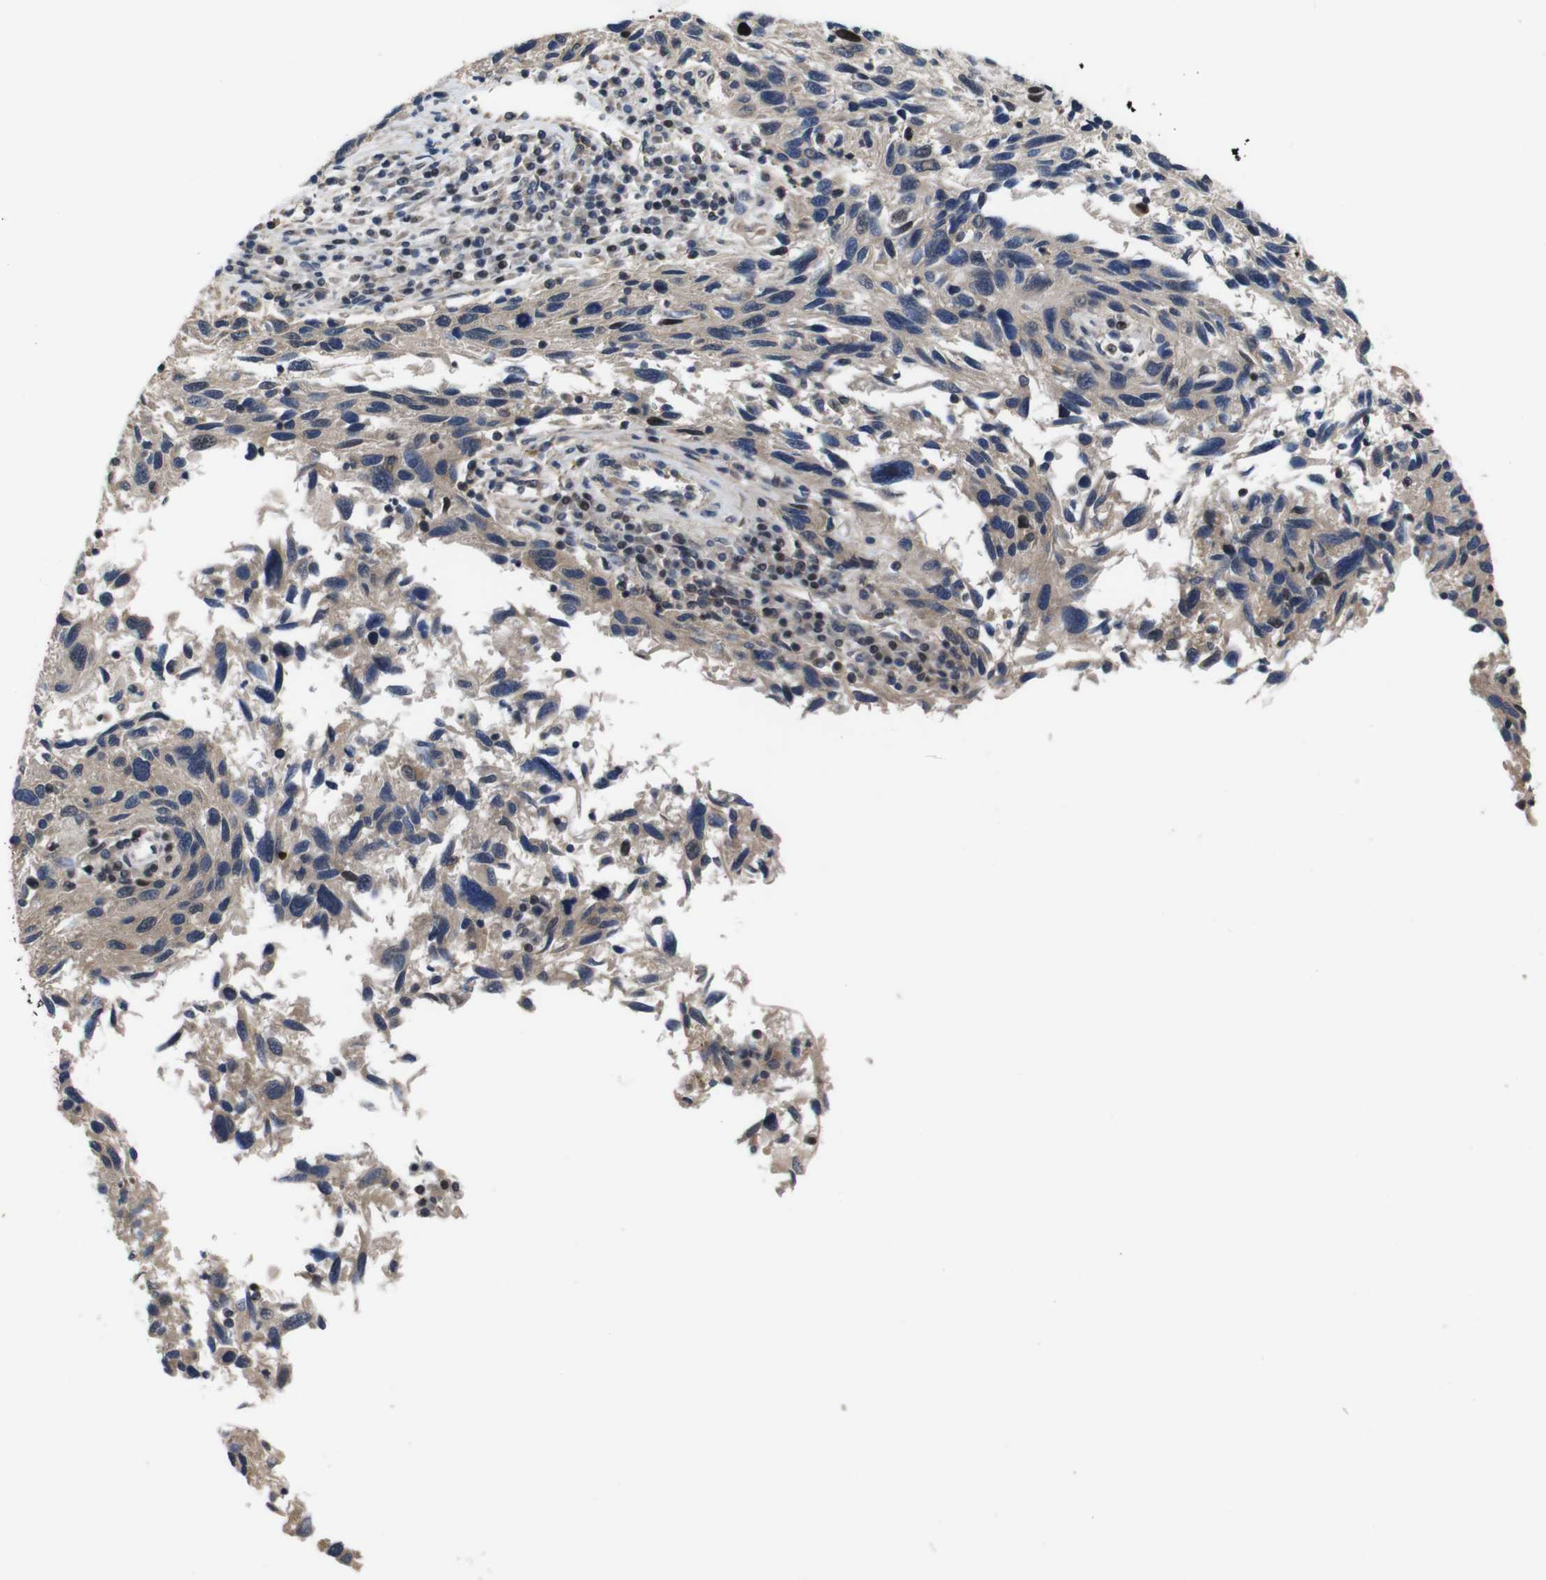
{"staining": {"intensity": "weak", "quantity": "25%-75%", "location": "cytoplasmic/membranous,nuclear"}, "tissue": "melanoma", "cell_type": "Tumor cells", "image_type": "cancer", "snomed": [{"axis": "morphology", "description": "Malignant melanoma, NOS"}, {"axis": "topography", "description": "Skin"}], "caption": "Protein staining displays weak cytoplasmic/membranous and nuclear positivity in about 25%-75% of tumor cells in melanoma. The protein of interest is shown in brown color, while the nuclei are stained blue.", "gene": "BRWD3", "patient": {"sex": "male", "age": 53}}